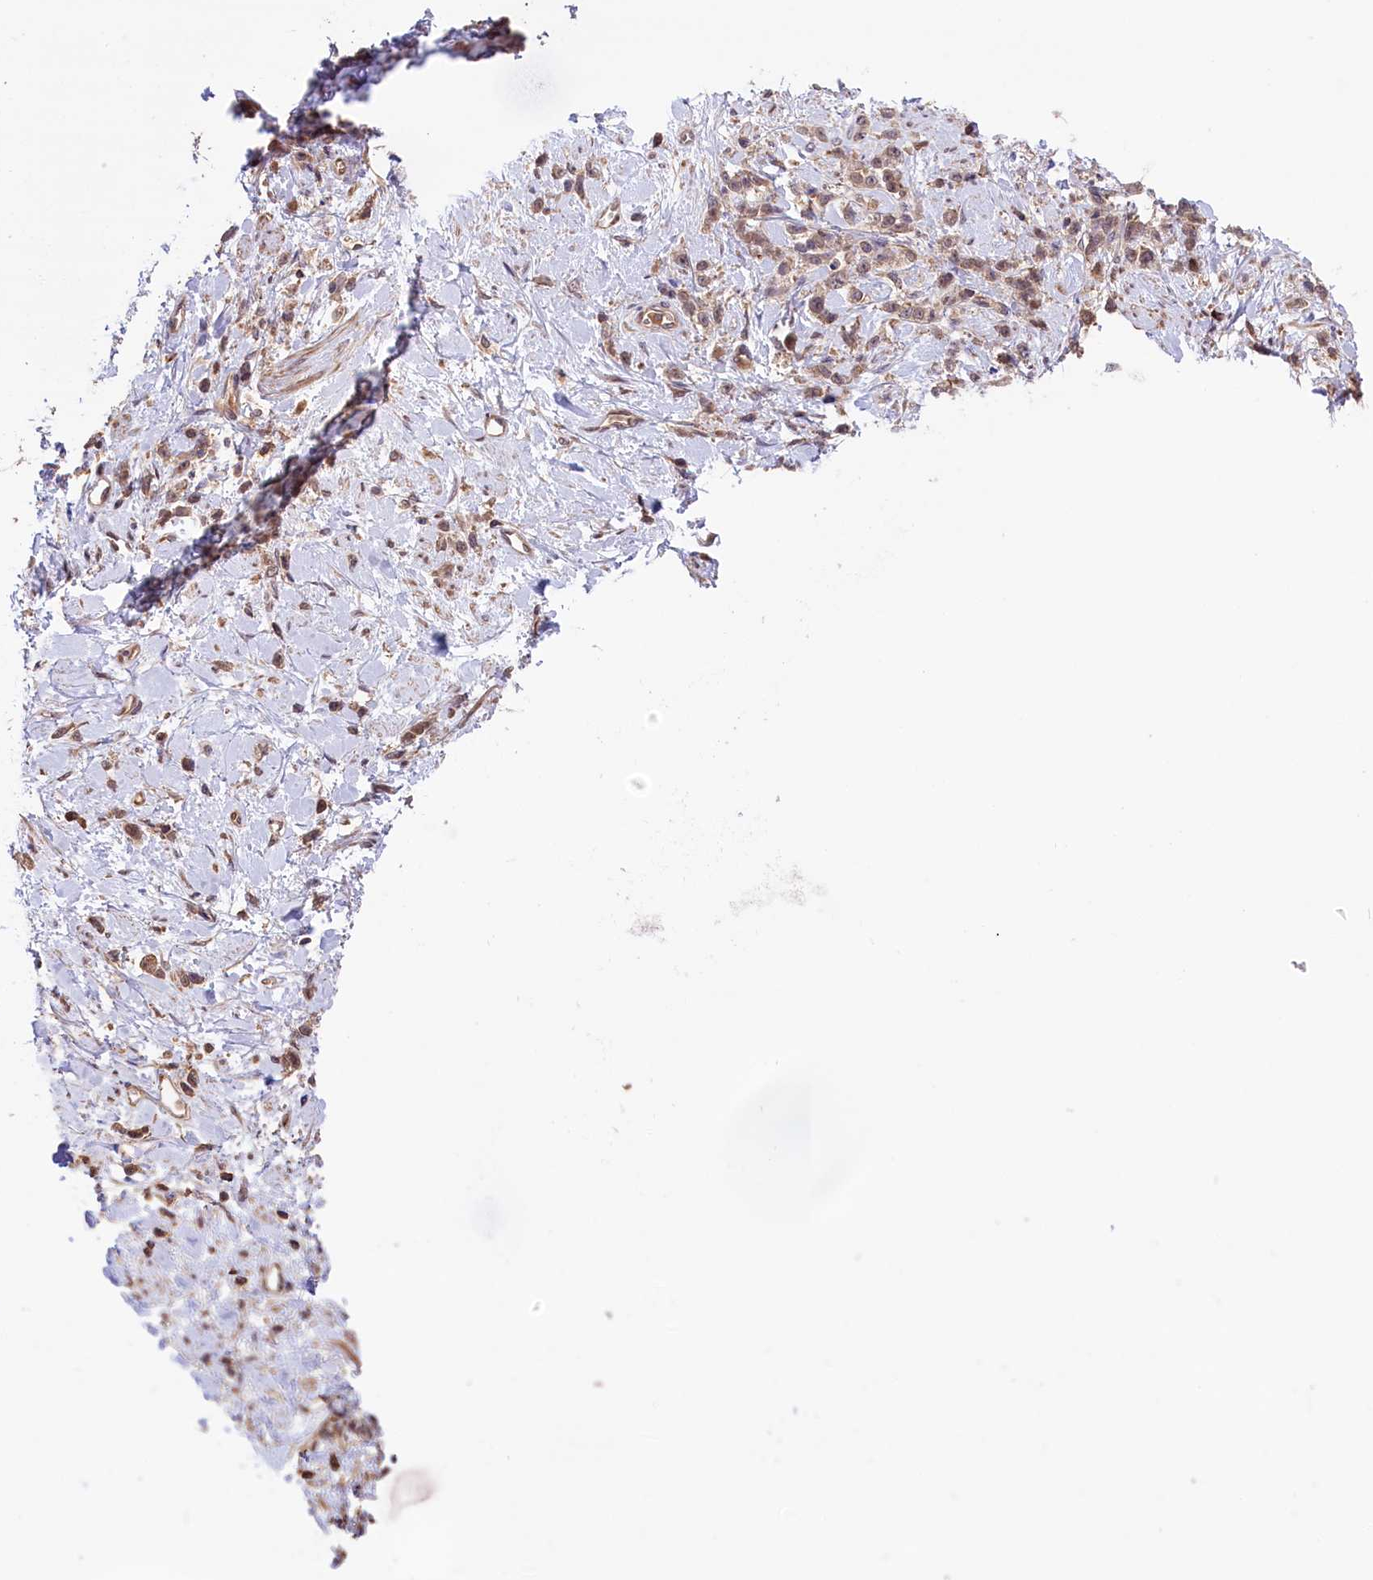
{"staining": {"intensity": "weak", "quantity": ">75%", "location": "cytoplasmic/membranous,nuclear"}, "tissue": "stomach cancer", "cell_type": "Tumor cells", "image_type": "cancer", "snomed": [{"axis": "morphology", "description": "Adenocarcinoma, NOS"}, {"axis": "topography", "description": "Stomach"}], "caption": "Stomach cancer (adenocarcinoma) stained for a protein displays weak cytoplasmic/membranous and nuclear positivity in tumor cells.", "gene": "RIC8A", "patient": {"sex": "female", "age": 60}}